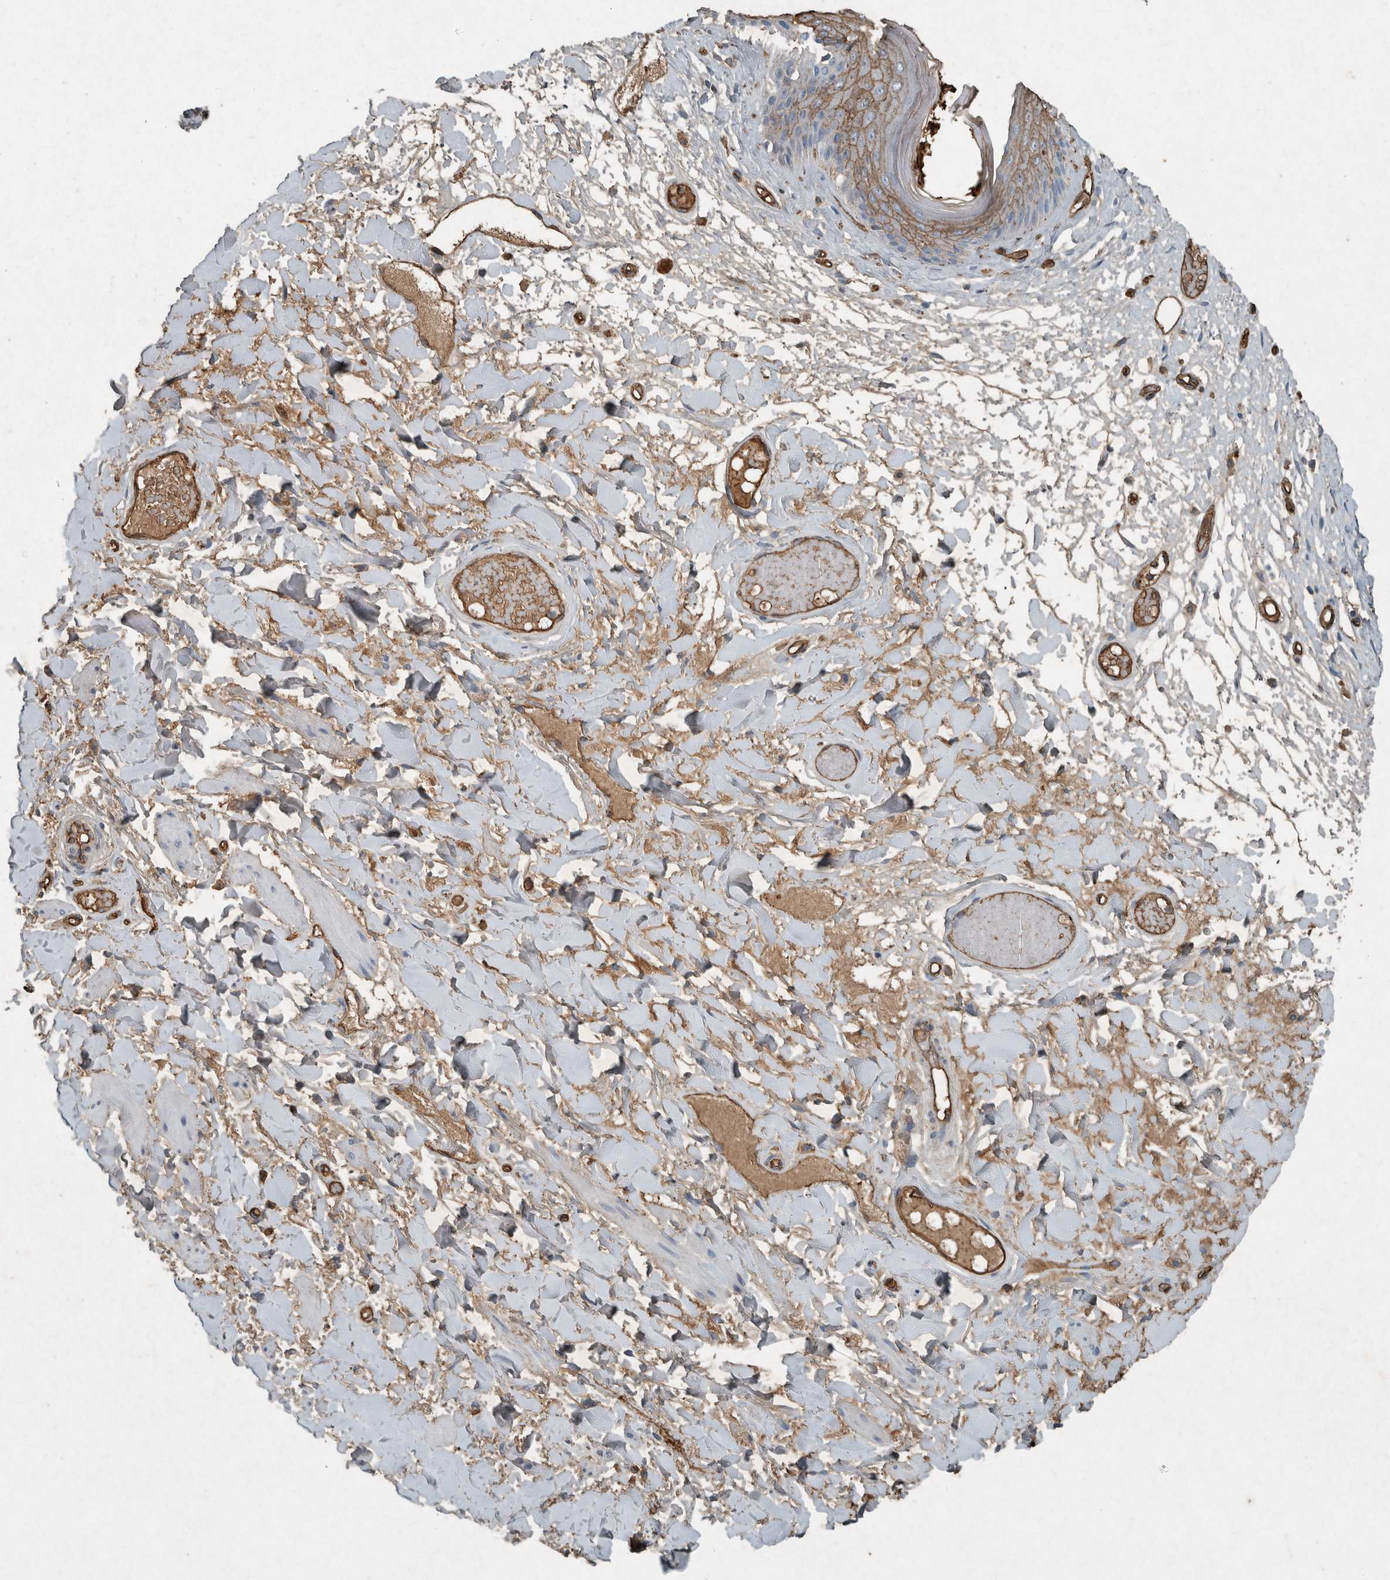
{"staining": {"intensity": "moderate", "quantity": "25%-75%", "location": "cytoplasmic/membranous"}, "tissue": "skin", "cell_type": "Epidermal cells", "image_type": "normal", "snomed": [{"axis": "morphology", "description": "Normal tissue, NOS"}, {"axis": "topography", "description": "Vulva"}], "caption": "Moderate cytoplasmic/membranous positivity for a protein is seen in about 25%-75% of epidermal cells of benign skin using IHC.", "gene": "LBP", "patient": {"sex": "female", "age": 73}}